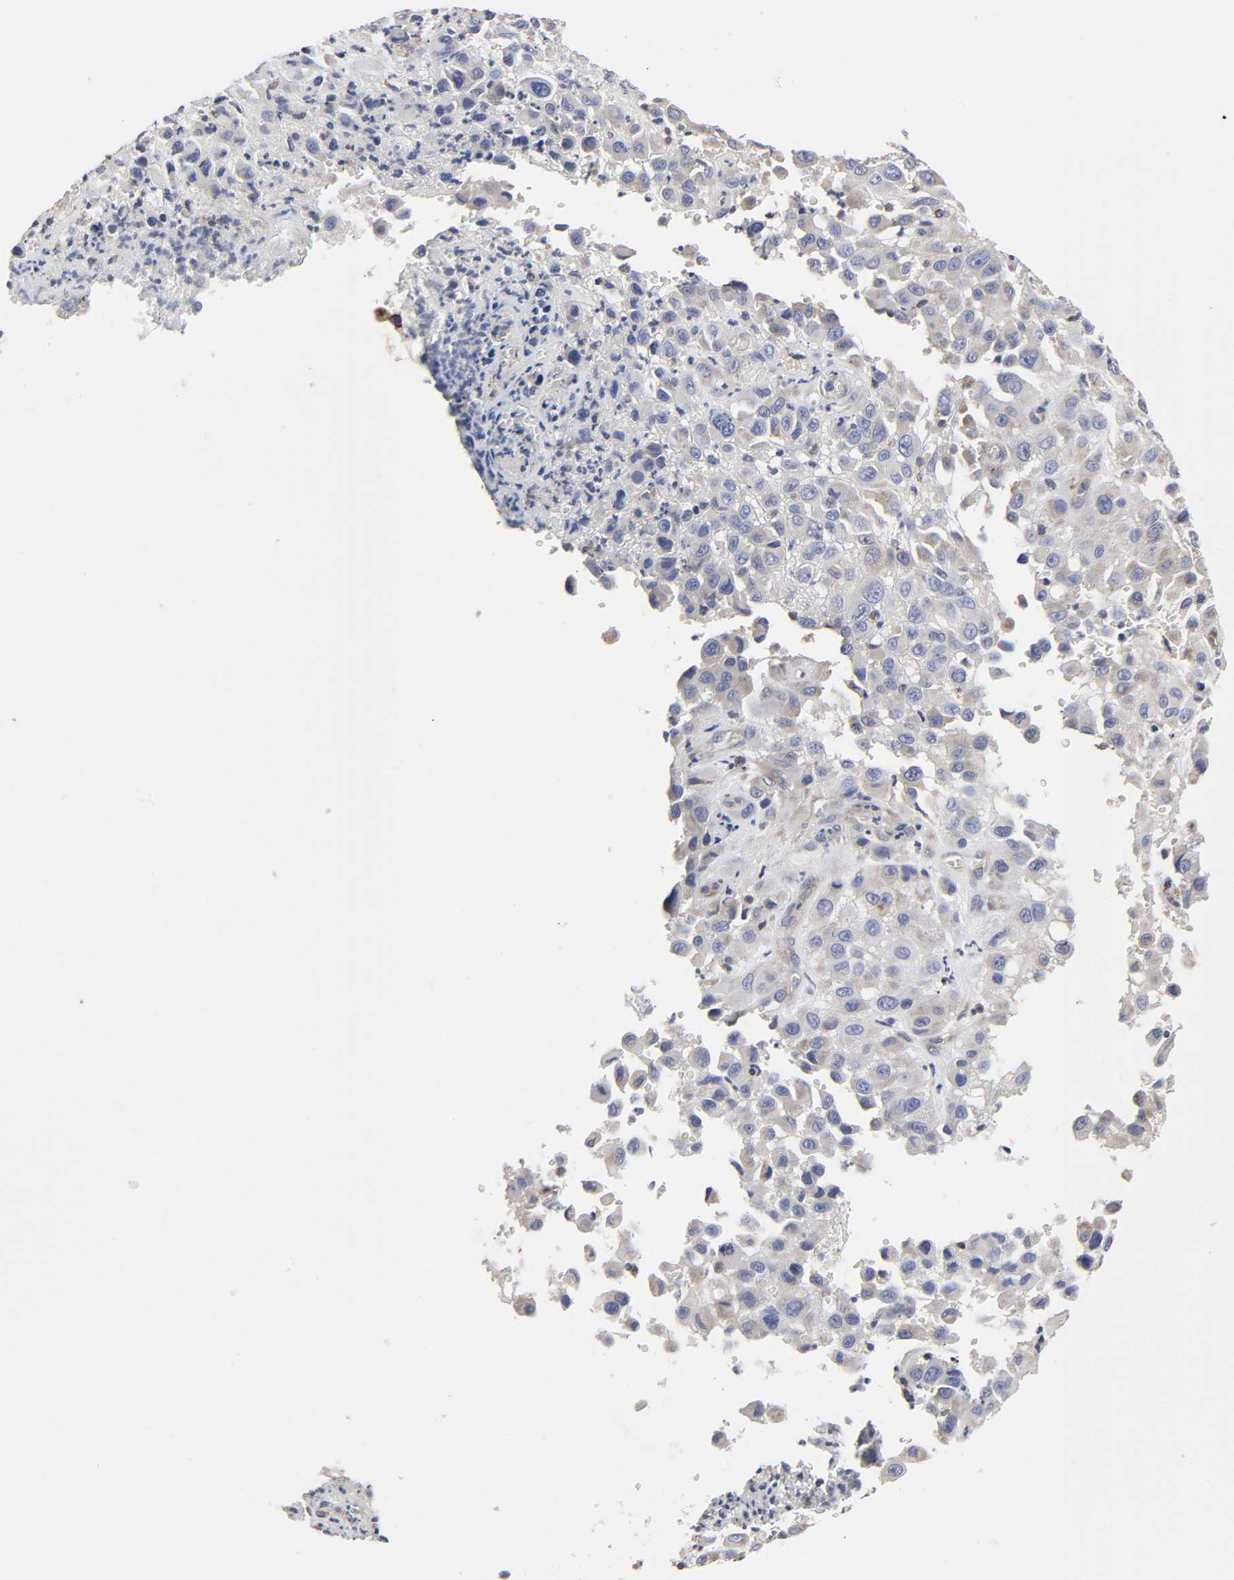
{"staining": {"intensity": "weak", "quantity": "25%-75%", "location": "cytoplasmic/membranous"}, "tissue": "melanoma", "cell_type": "Tumor cells", "image_type": "cancer", "snomed": [{"axis": "morphology", "description": "Malignant melanoma, NOS"}, {"axis": "topography", "description": "Skin"}], "caption": "A low amount of weak cytoplasmic/membranous staining is present in about 25%-75% of tumor cells in malignant melanoma tissue.", "gene": "COX6B1", "patient": {"sex": "female", "age": 21}}